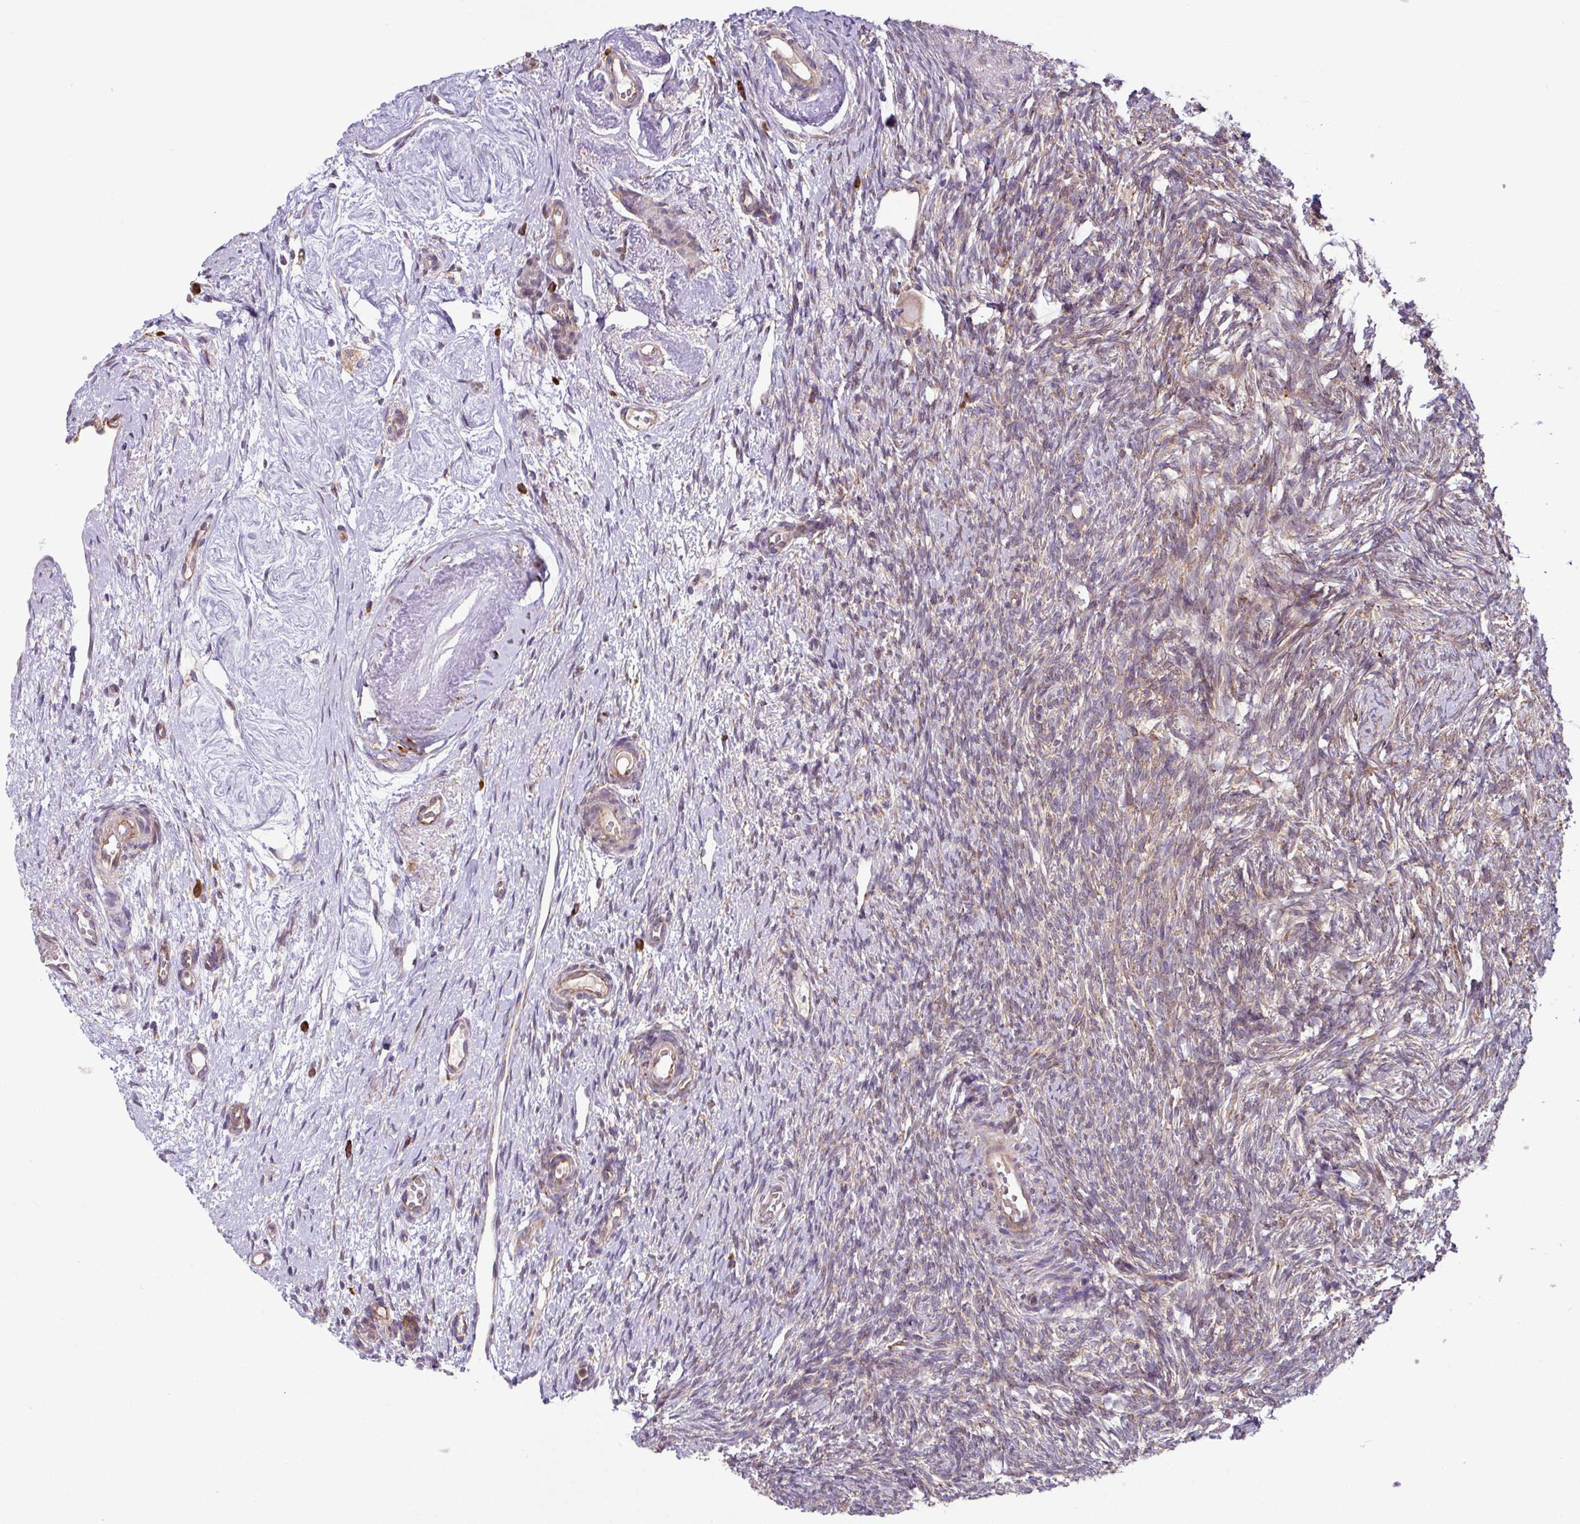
{"staining": {"intensity": "moderate", "quantity": ">75%", "location": "cytoplasmic/membranous"}, "tissue": "ovary", "cell_type": "Ovarian stroma cells", "image_type": "normal", "snomed": [{"axis": "morphology", "description": "Normal tissue, NOS"}, {"axis": "topography", "description": "Ovary"}], "caption": "DAB immunohistochemical staining of normal human ovary exhibits moderate cytoplasmic/membranous protein positivity in about >75% of ovarian stroma cells. The staining was performed using DAB (3,3'-diaminobenzidine), with brown indicating positive protein expression. Nuclei are stained blue with hematoxylin.", "gene": "SLC39A7", "patient": {"sex": "female", "age": 51}}